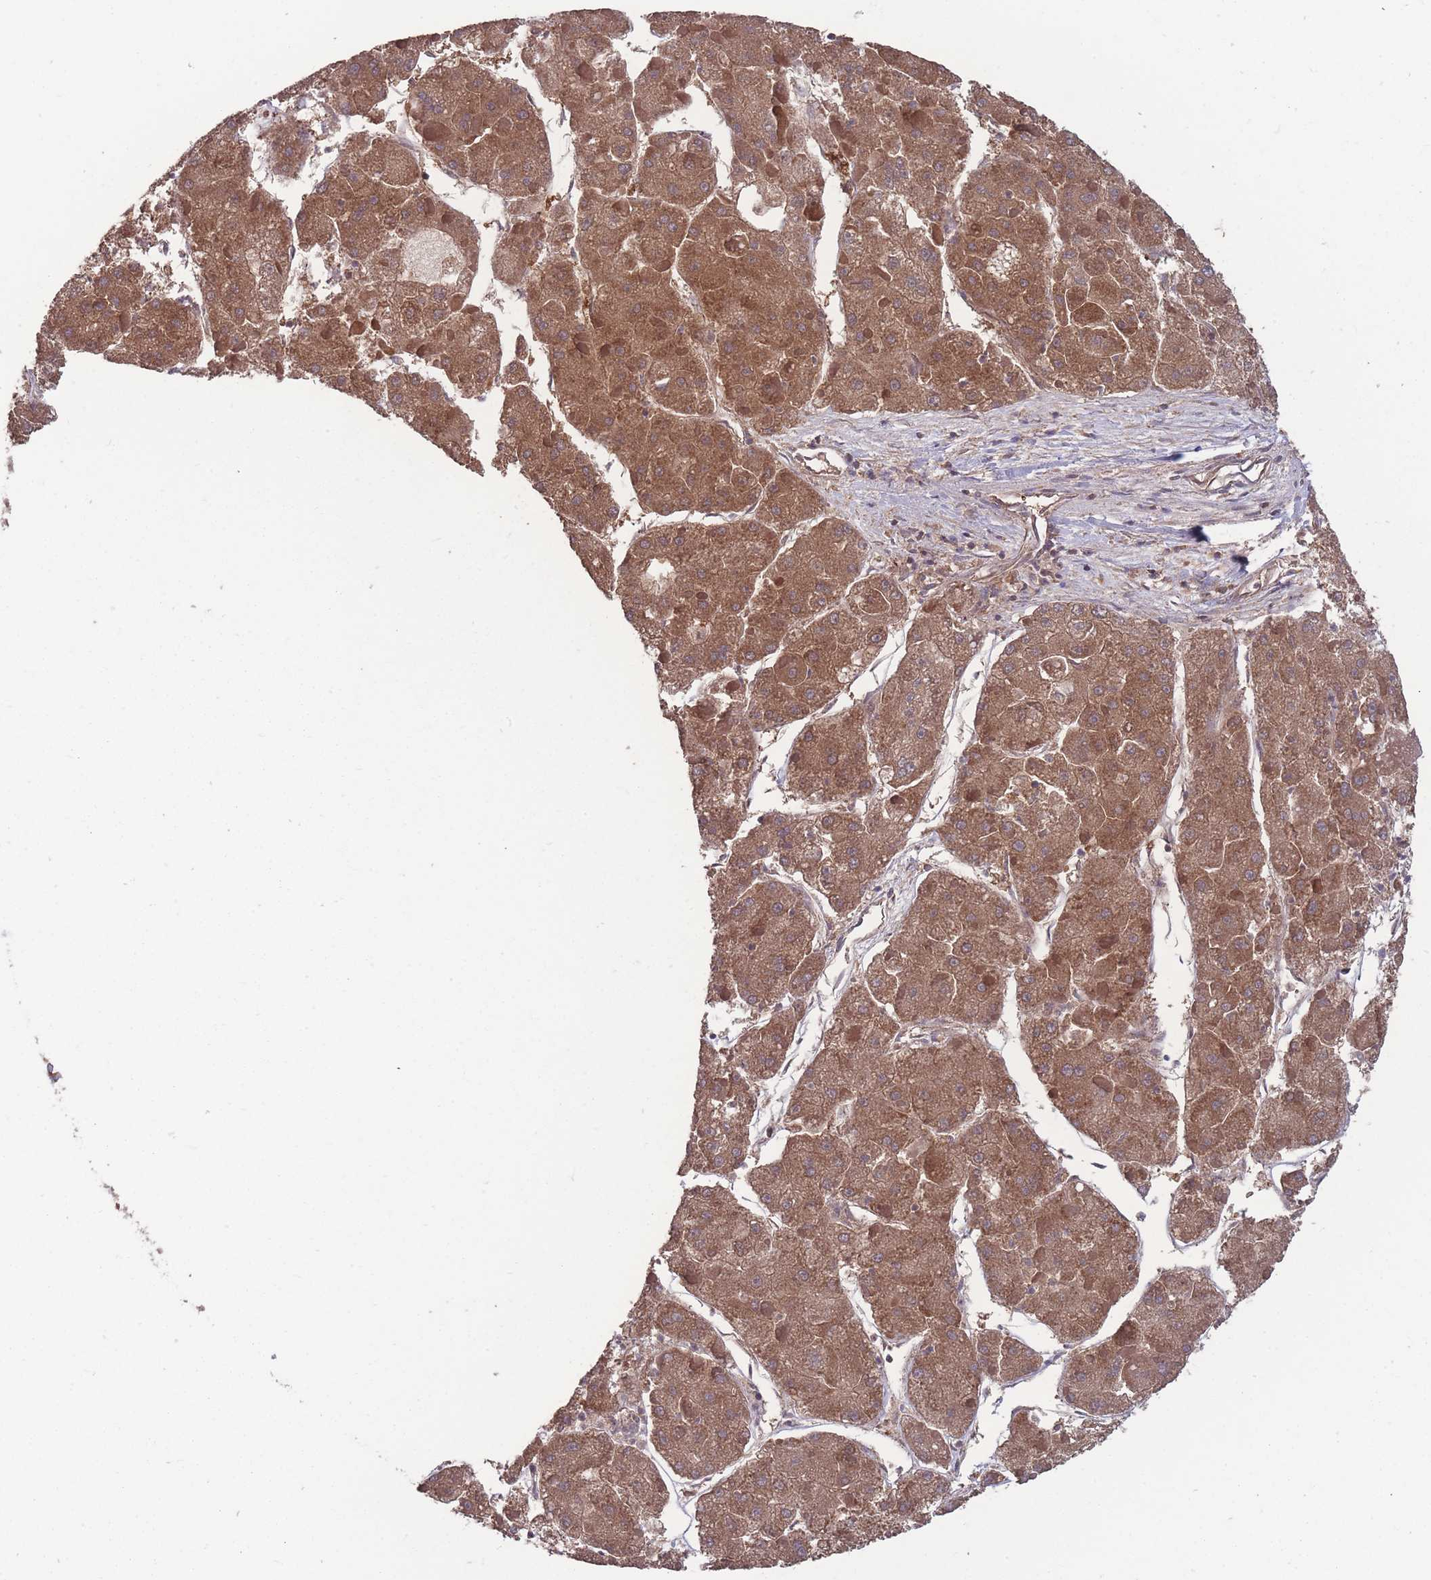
{"staining": {"intensity": "moderate", "quantity": ">75%", "location": "cytoplasmic/membranous"}, "tissue": "liver cancer", "cell_type": "Tumor cells", "image_type": "cancer", "snomed": [{"axis": "morphology", "description": "Carcinoma, Hepatocellular, NOS"}, {"axis": "topography", "description": "Liver"}], "caption": "Liver cancer (hepatocellular carcinoma) stained with DAB (3,3'-diaminobenzidine) immunohistochemistry (IHC) shows medium levels of moderate cytoplasmic/membranous positivity in about >75% of tumor cells.", "gene": "ZPR1", "patient": {"sex": "female", "age": 73}}